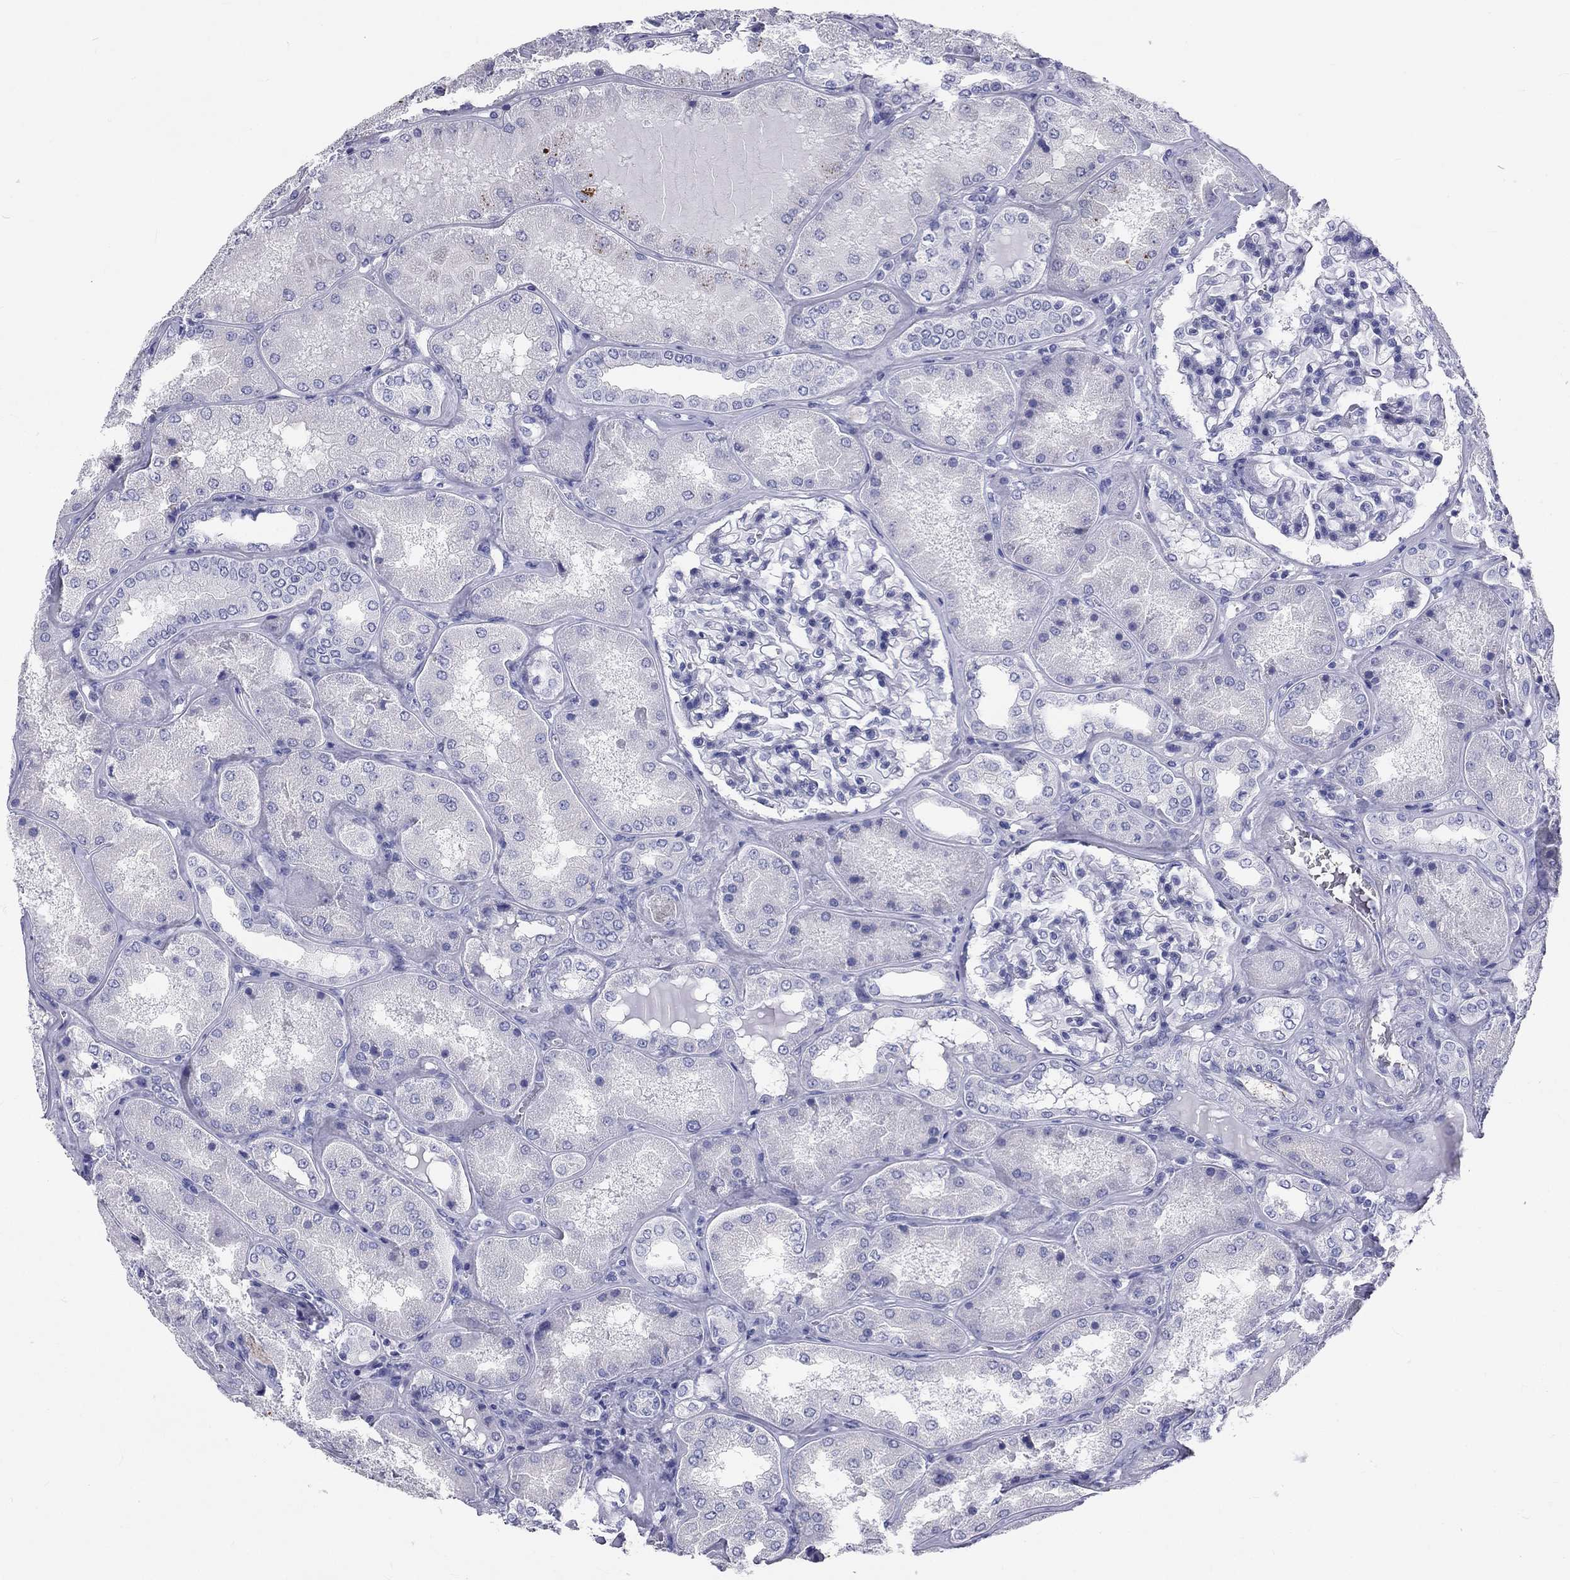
{"staining": {"intensity": "negative", "quantity": "none", "location": "none"}, "tissue": "kidney", "cell_type": "Cells in glomeruli", "image_type": "normal", "snomed": [{"axis": "morphology", "description": "Normal tissue, NOS"}, {"axis": "topography", "description": "Kidney"}], "caption": "Cells in glomeruli show no significant protein positivity in benign kidney. (DAB IHC with hematoxylin counter stain).", "gene": "DNALI1", "patient": {"sex": "female", "age": 56}}